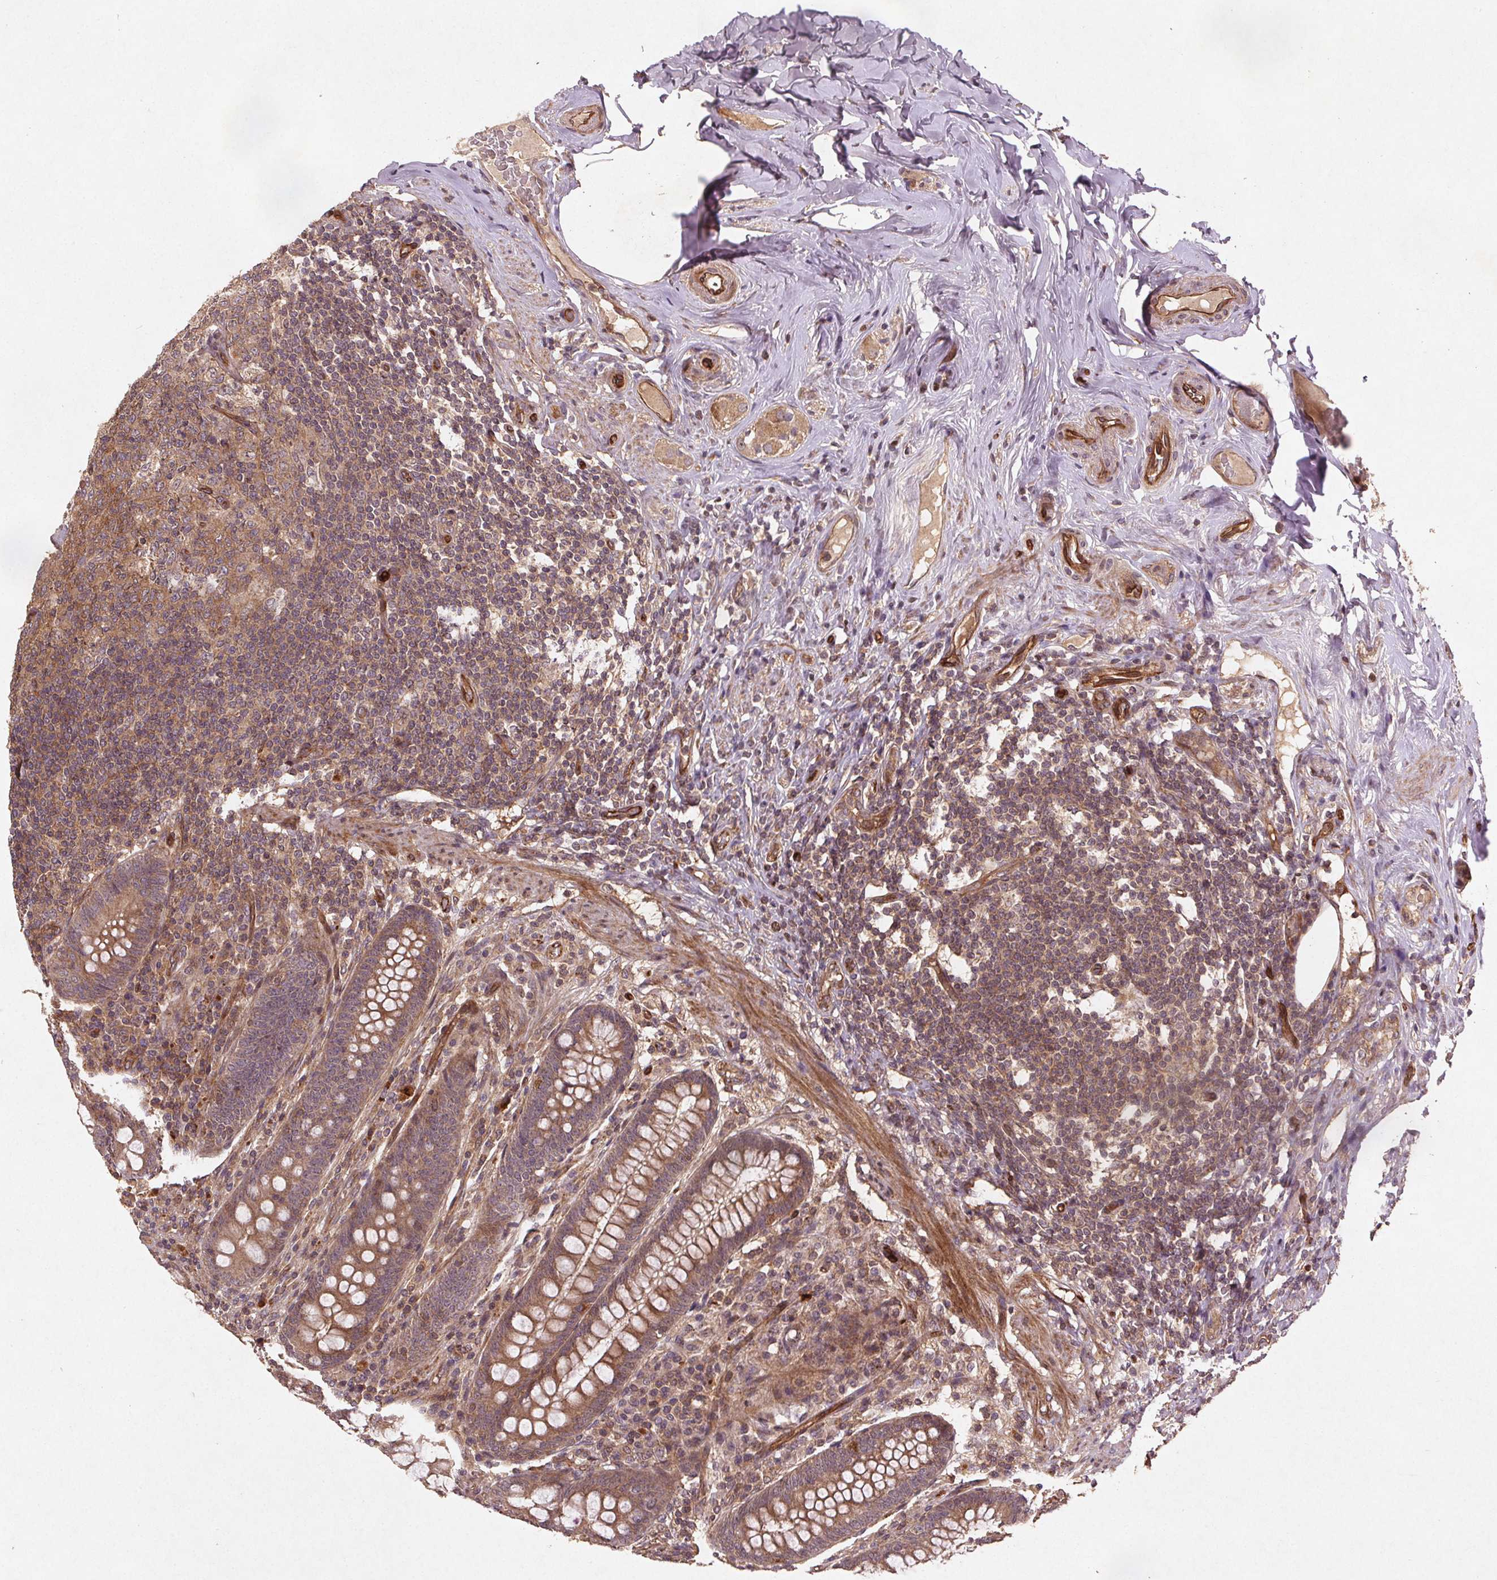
{"staining": {"intensity": "moderate", "quantity": ">75%", "location": "cytoplasmic/membranous"}, "tissue": "appendix", "cell_type": "Glandular cells", "image_type": "normal", "snomed": [{"axis": "morphology", "description": "Normal tissue, NOS"}, {"axis": "topography", "description": "Appendix"}], "caption": "A photomicrograph of appendix stained for a protein exhibits moderate cytoplasmic/membranous brown staining in glandular cells.", "gene": "SEC14L2", "patient": {"sex": "male", "age": 71}}